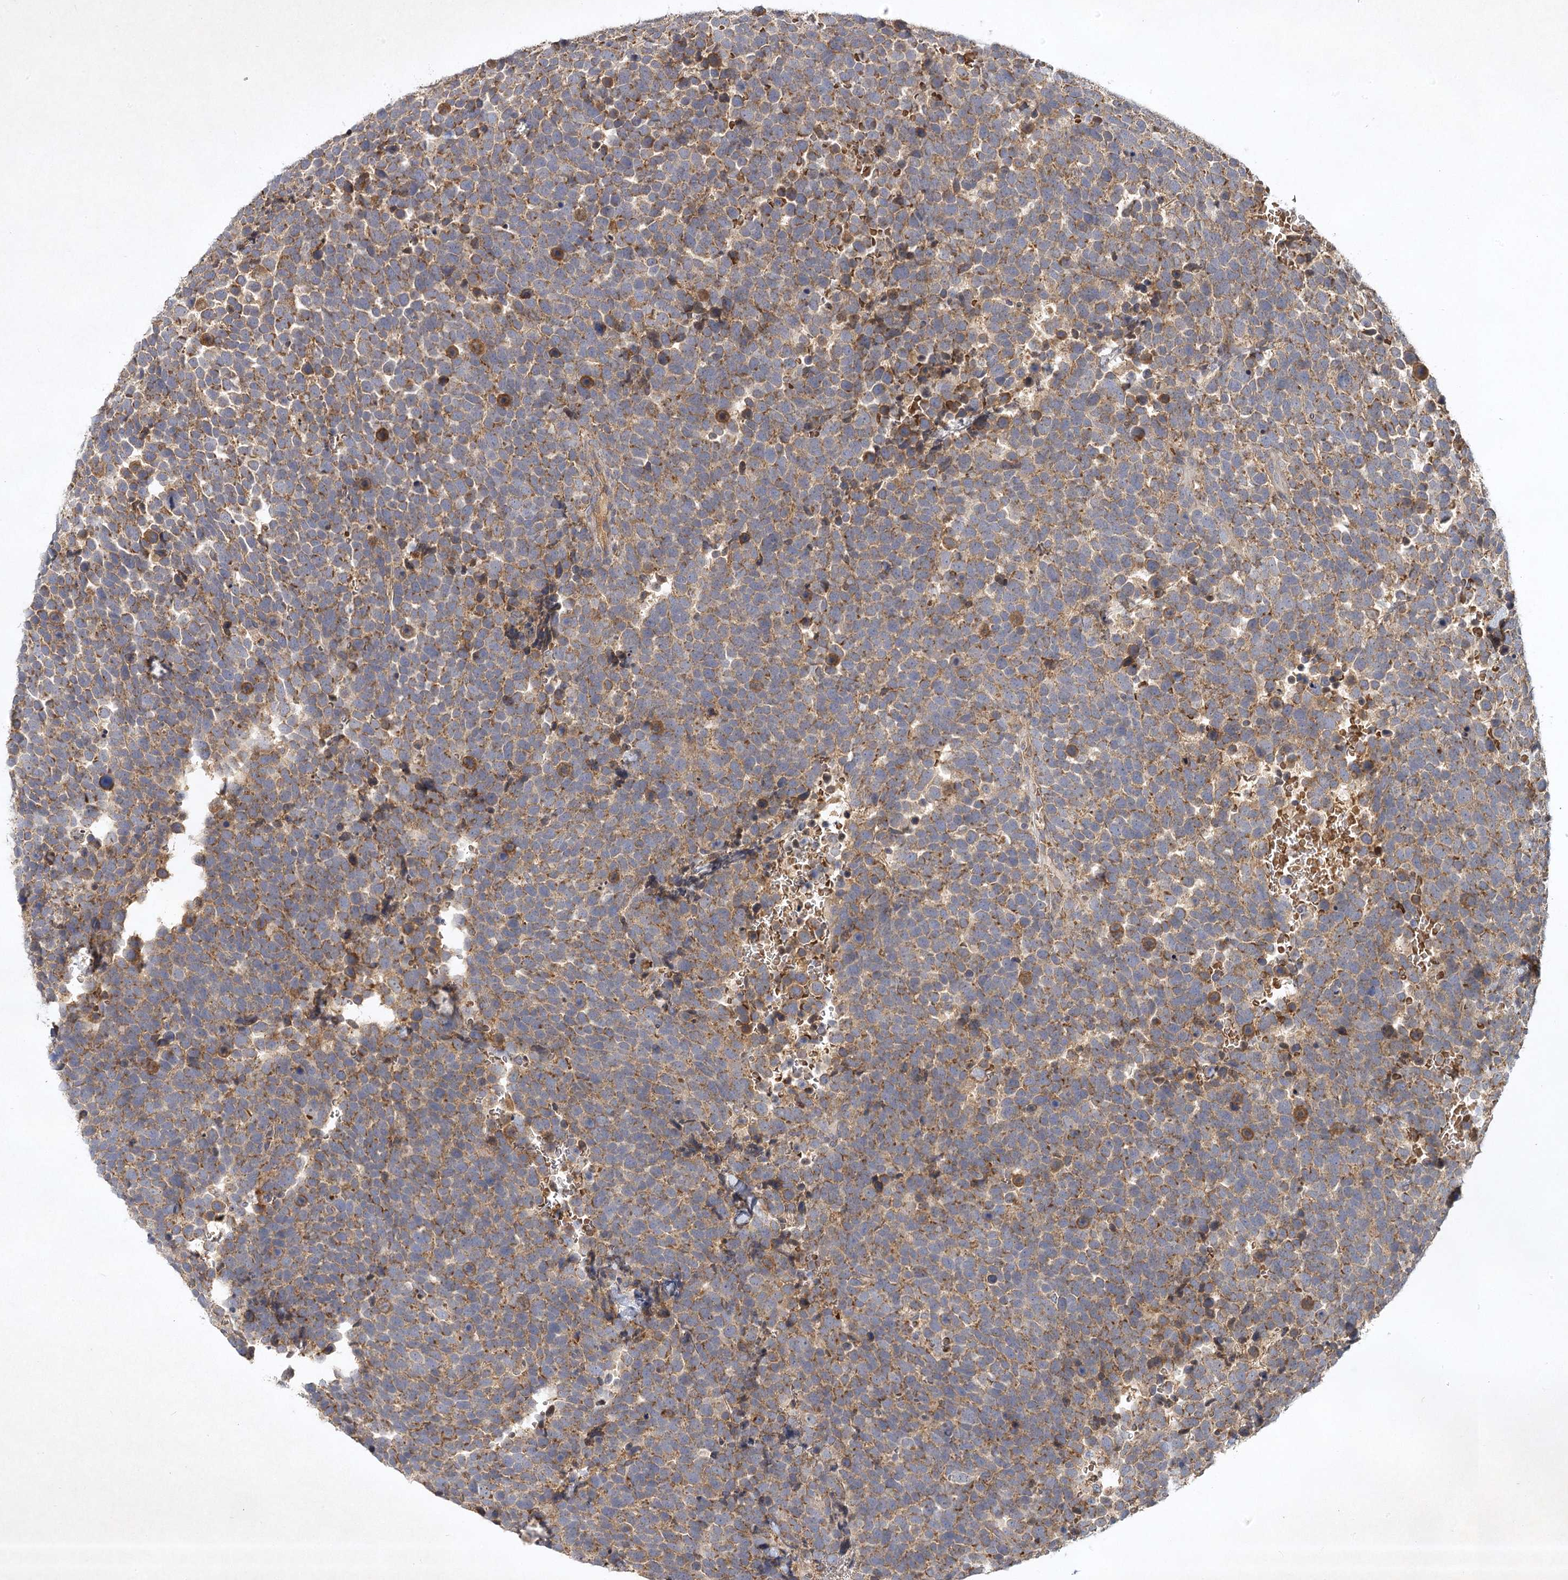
{"staining": {"intensity": "moderate", "quantity": "25%-75%", "location": "cytoplasmic/membranous"}, "tissue": "urothelial cancer", "cell_type": "Tumor cells", "image_type": "cancer", "snomed": [{"axis": "morphology", "description": "Urothelial carcinoma, High grade"}, {"axis": "topography", "description": "Urinary bladder"}], "caption": "Urothelial cancer tissue shows moderate cytoplasmic/membranous positivity in about 25%-75% of tumor cells, visualized by immunohistochemistry. Nuclei are stained in blue.", "gene": "PYROXD2", "patient": {"sex": "female", "age": 82}}